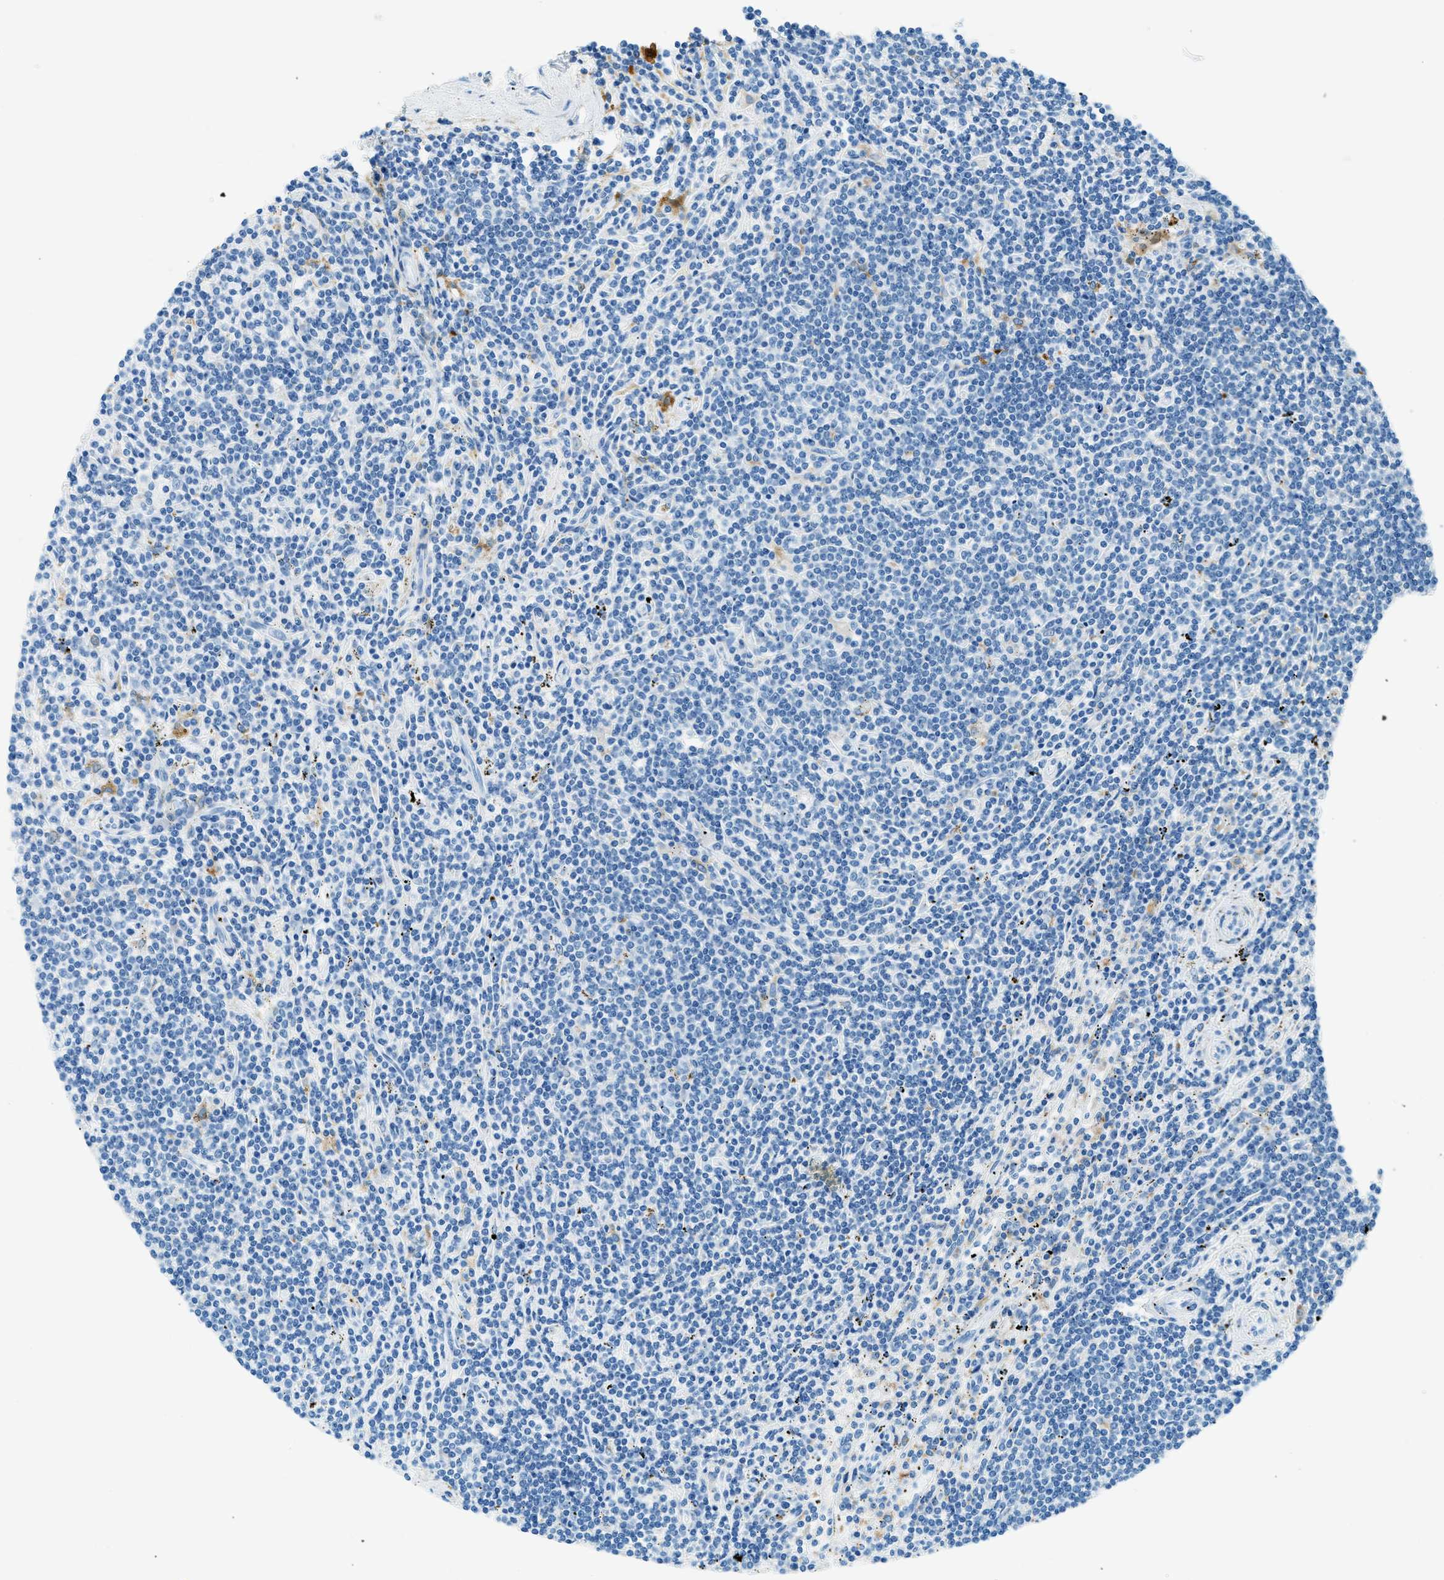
{"staining": {"intensity": "negative", "quantity": "none", "location": "none"}, "tissue": "lymphoma", "cell_type": "Tumor cells", "image_type": "cancer", "snomed": [{"axis": "morphology", "description": "Malignant lymphoma, non-Hodgkin's type, Low grade"}, {"axis": "topography", "description": "Spleen"}], "caption": "Photomicrograph shows no significant protein expression in tumor cells of lymphoma. (DAB (3,3'-diaminobenzidine) immunohistochemistry (IHC), high magnification).", "gene": "C21orf62", "patient": {"sex": "male", "age": 76}}